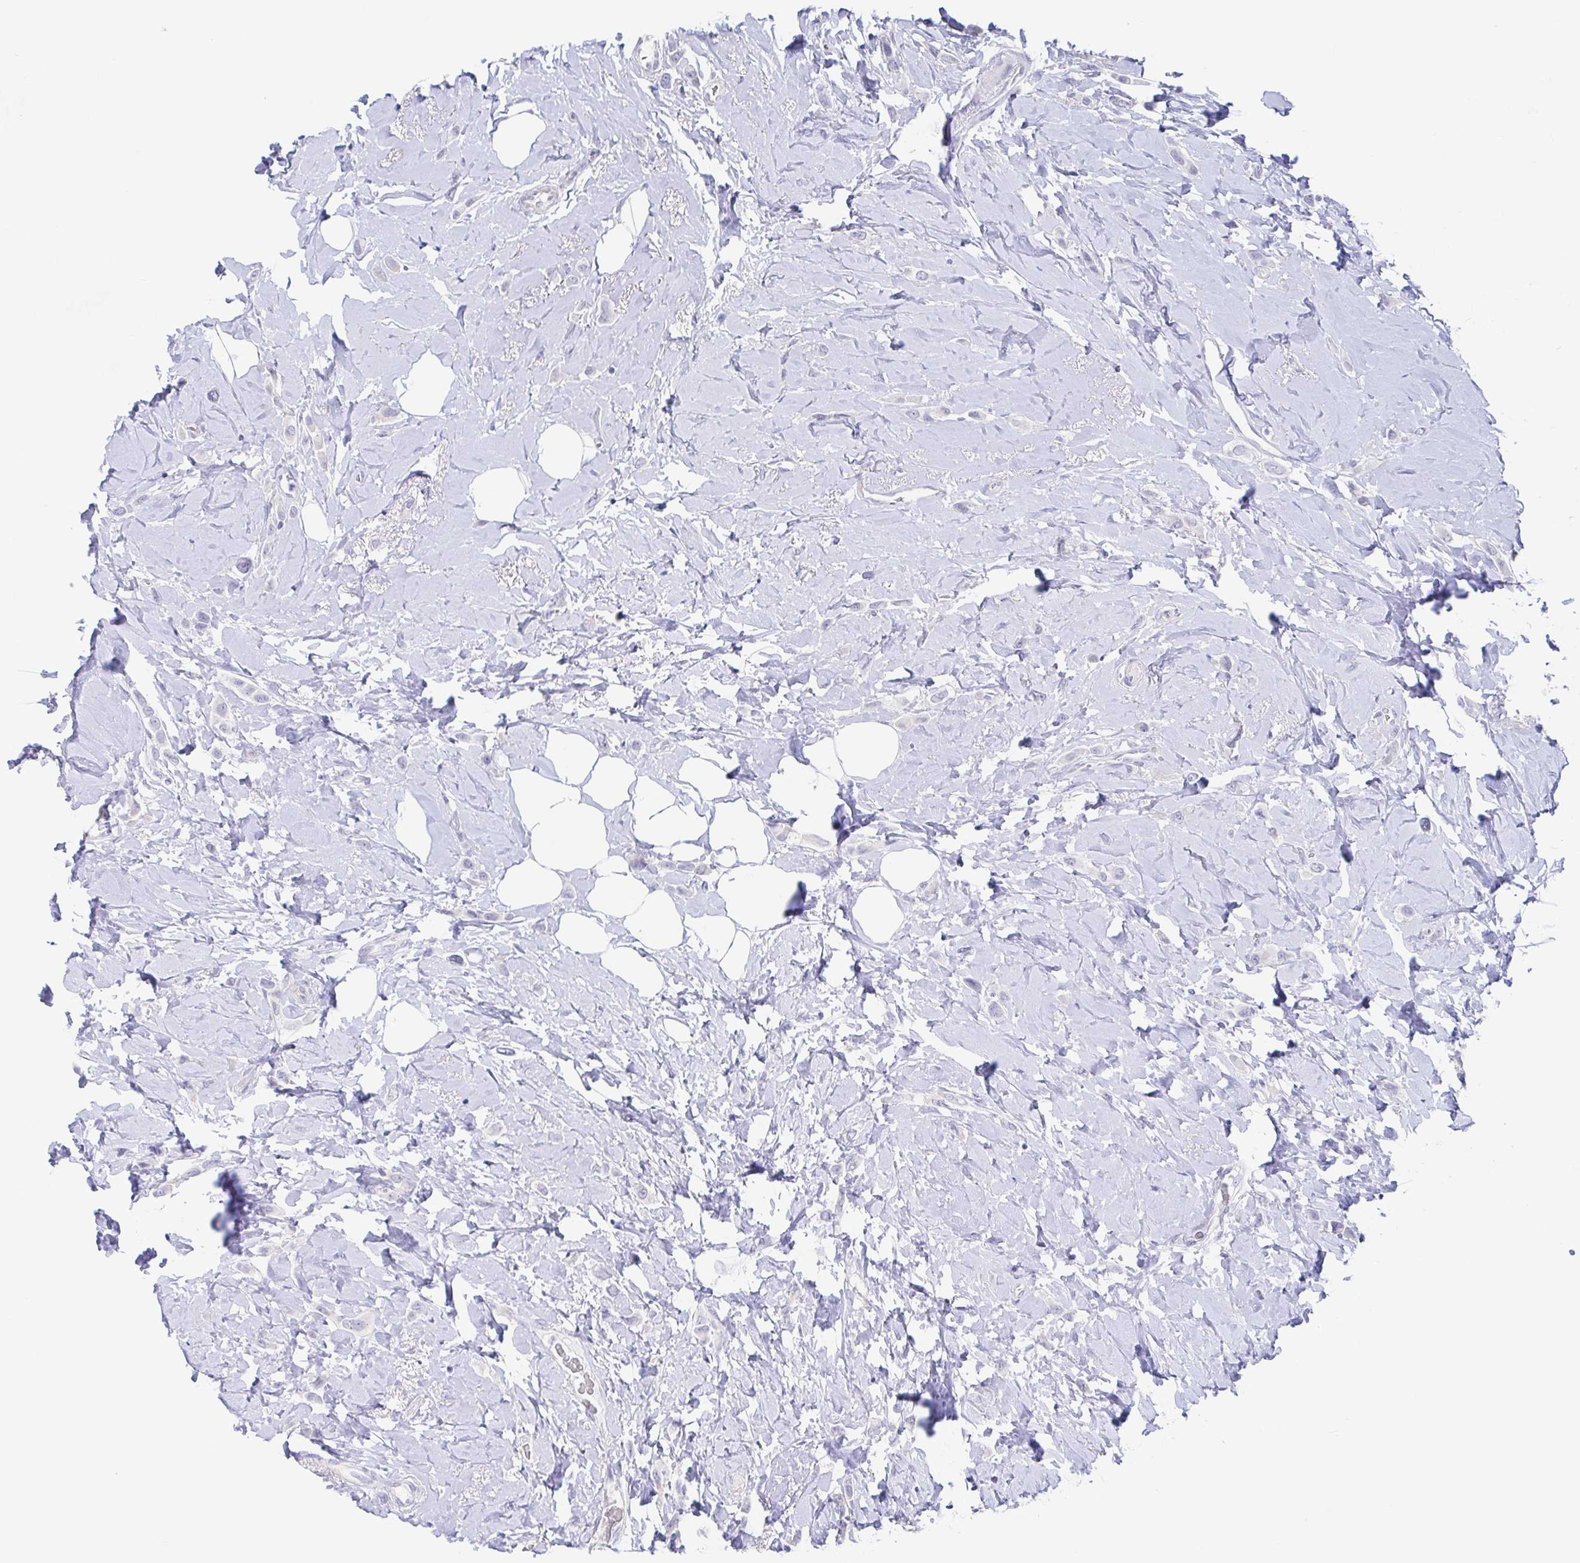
{"staining": {"intensity": "negative", "quantity": "none", "location": "none"}, "tissue": "breast cancer", "cell_type": "Tumor cells", "image_type": "cancer", "snomed": [{"axis": "morphology", "description": "Lobular carcinoma"}, {"axis": "topography", "description": "Breast"}], "caption": "IHC image of neoplastic tissue: human breast cancer stained with DAB reveals no significant protein expression in tumor cells.", "gene": "TEX12", "patient": {"sex": "female", "age": 66}}